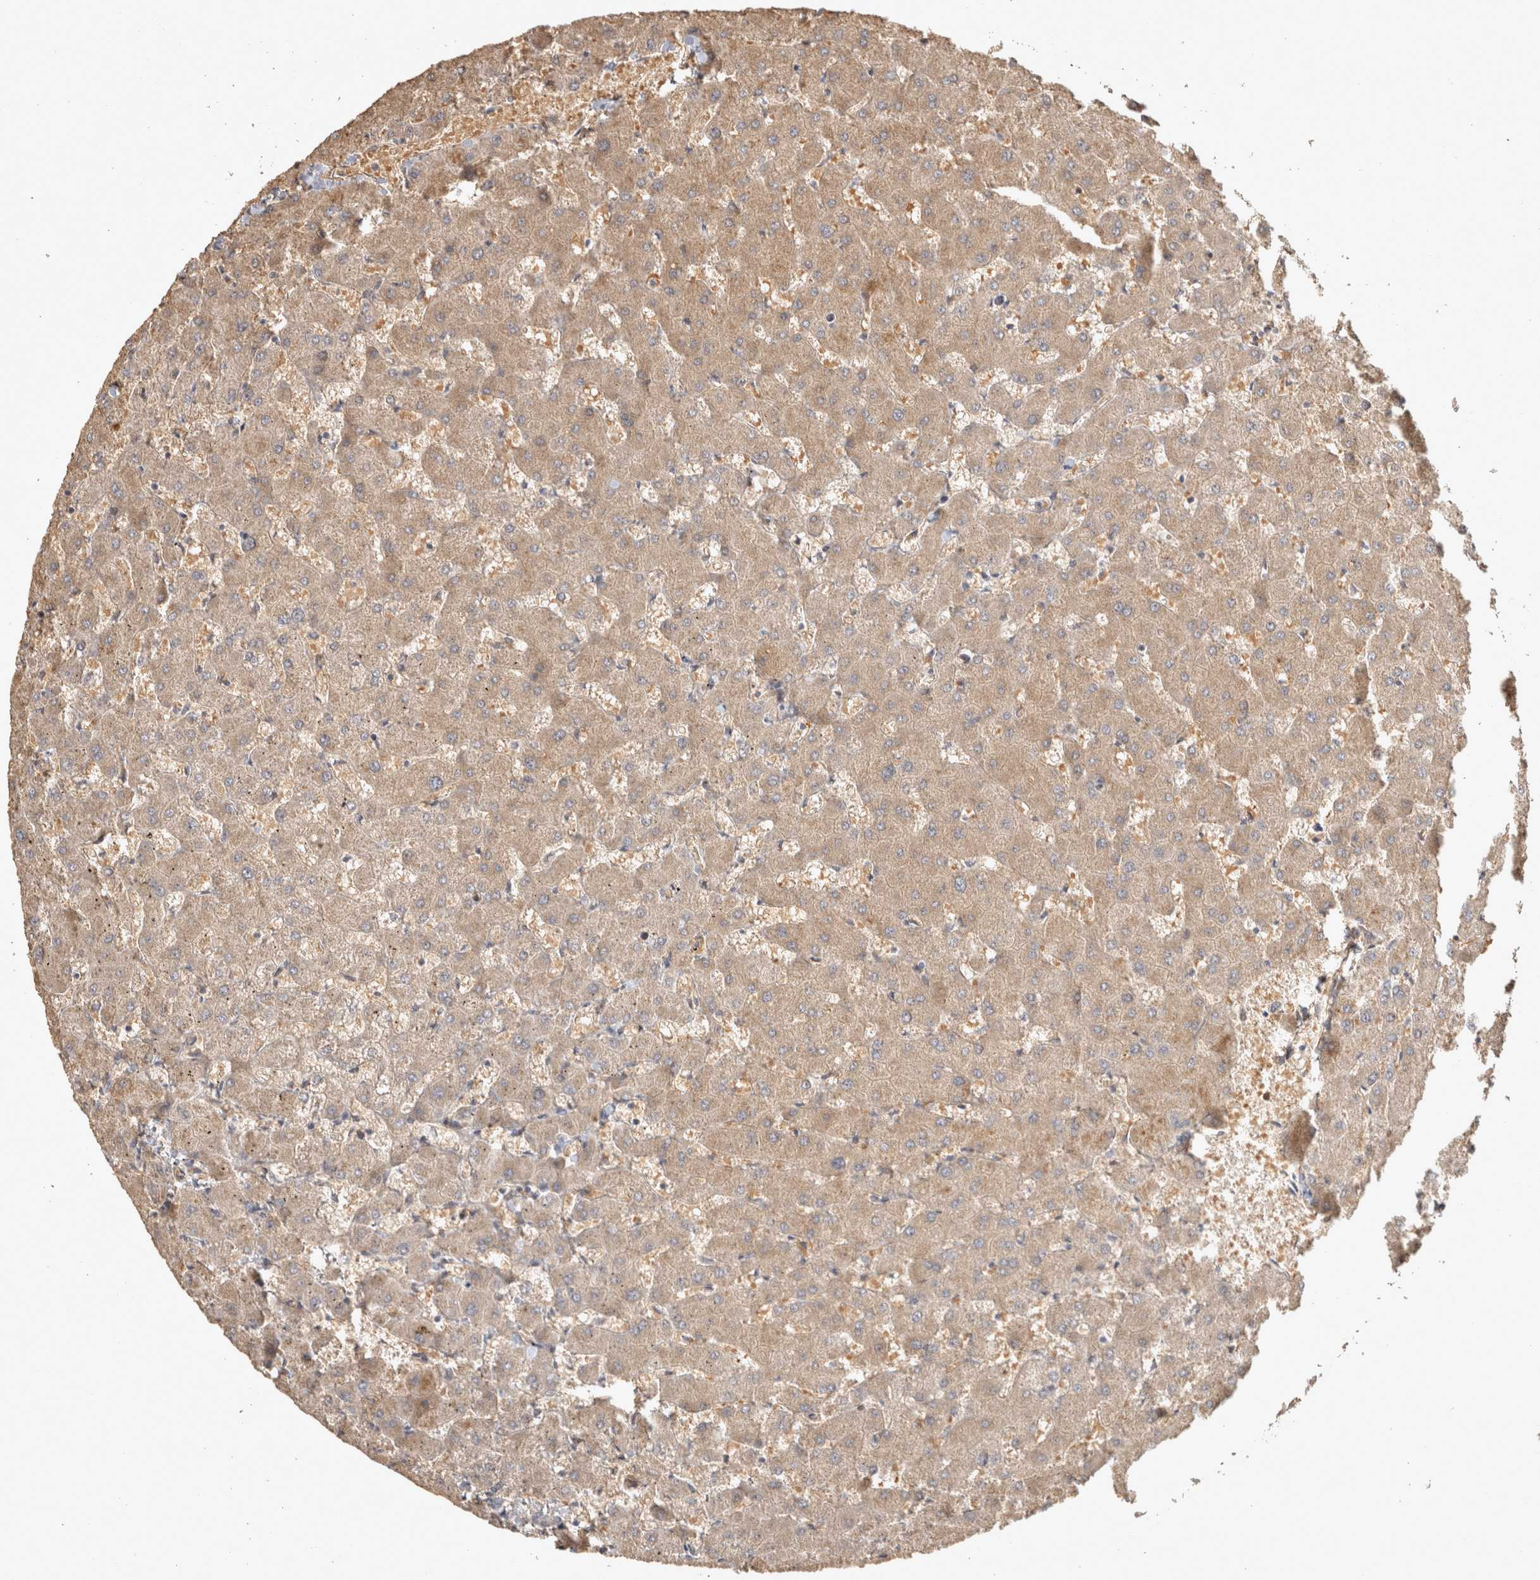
{"staining": {"intensity": "weak", "quantity": ">75%", "location": "cytoplasmic/membranous"}, "tissue": "liver", "cell_type": "Cholangiocytes", "image_type": "normal", "snomed": [{"axis": "morphology", "description": "Normal tissue, NOS"}, {"axis": "topography", "description": "Liver"}], "caption": "Immunohistochemistry (IHC) of unremarkable liver exhibits low levels of weak cytoplasmic/membranous positivity in about >75% of cholangiocytes.", "gene": "OSTN", "patient": {"sex": "female", "age": 63}}